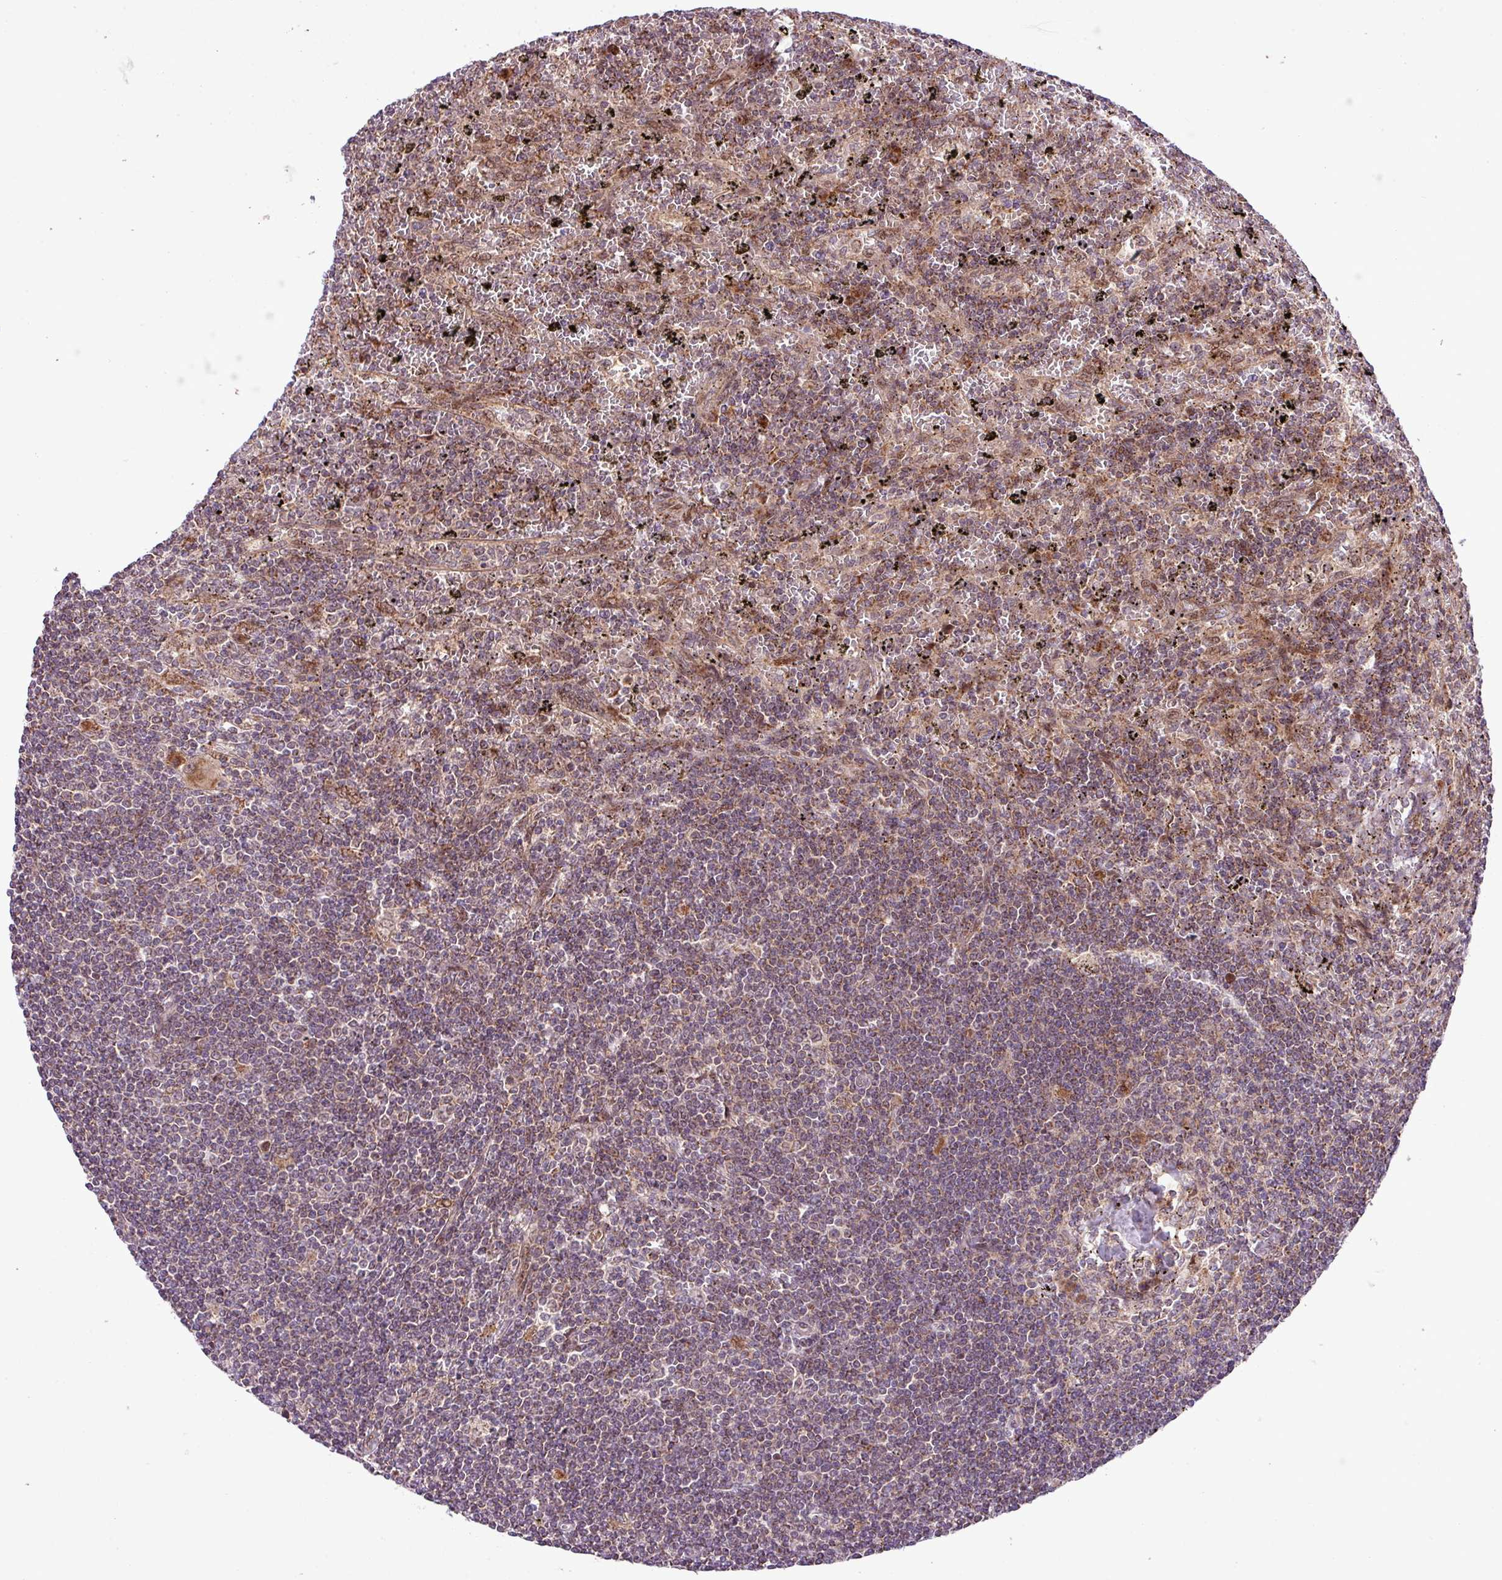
{"staining": {"intensity": "moderate", "quantity": "<25%", "location": "cytoplasmic/membranous"}, "tissue": "lymphoma", "cell_type": "Tumor cells", "image_type": "cancer", "snomed": [{"axis": "morphology", "description": "Malignant lymphoma, non-Hodgkin's type, Low grade"}, {"axis": "topography", "description": "Spleen"}], "caption": "Protein expression analysis of human lymphoma reveals moderate cytoplasmic/membranous positivity in approximately <25% of tumor cells.", "gene": "B3GNT9", "patient": {"sex": "male", "age": 76}}